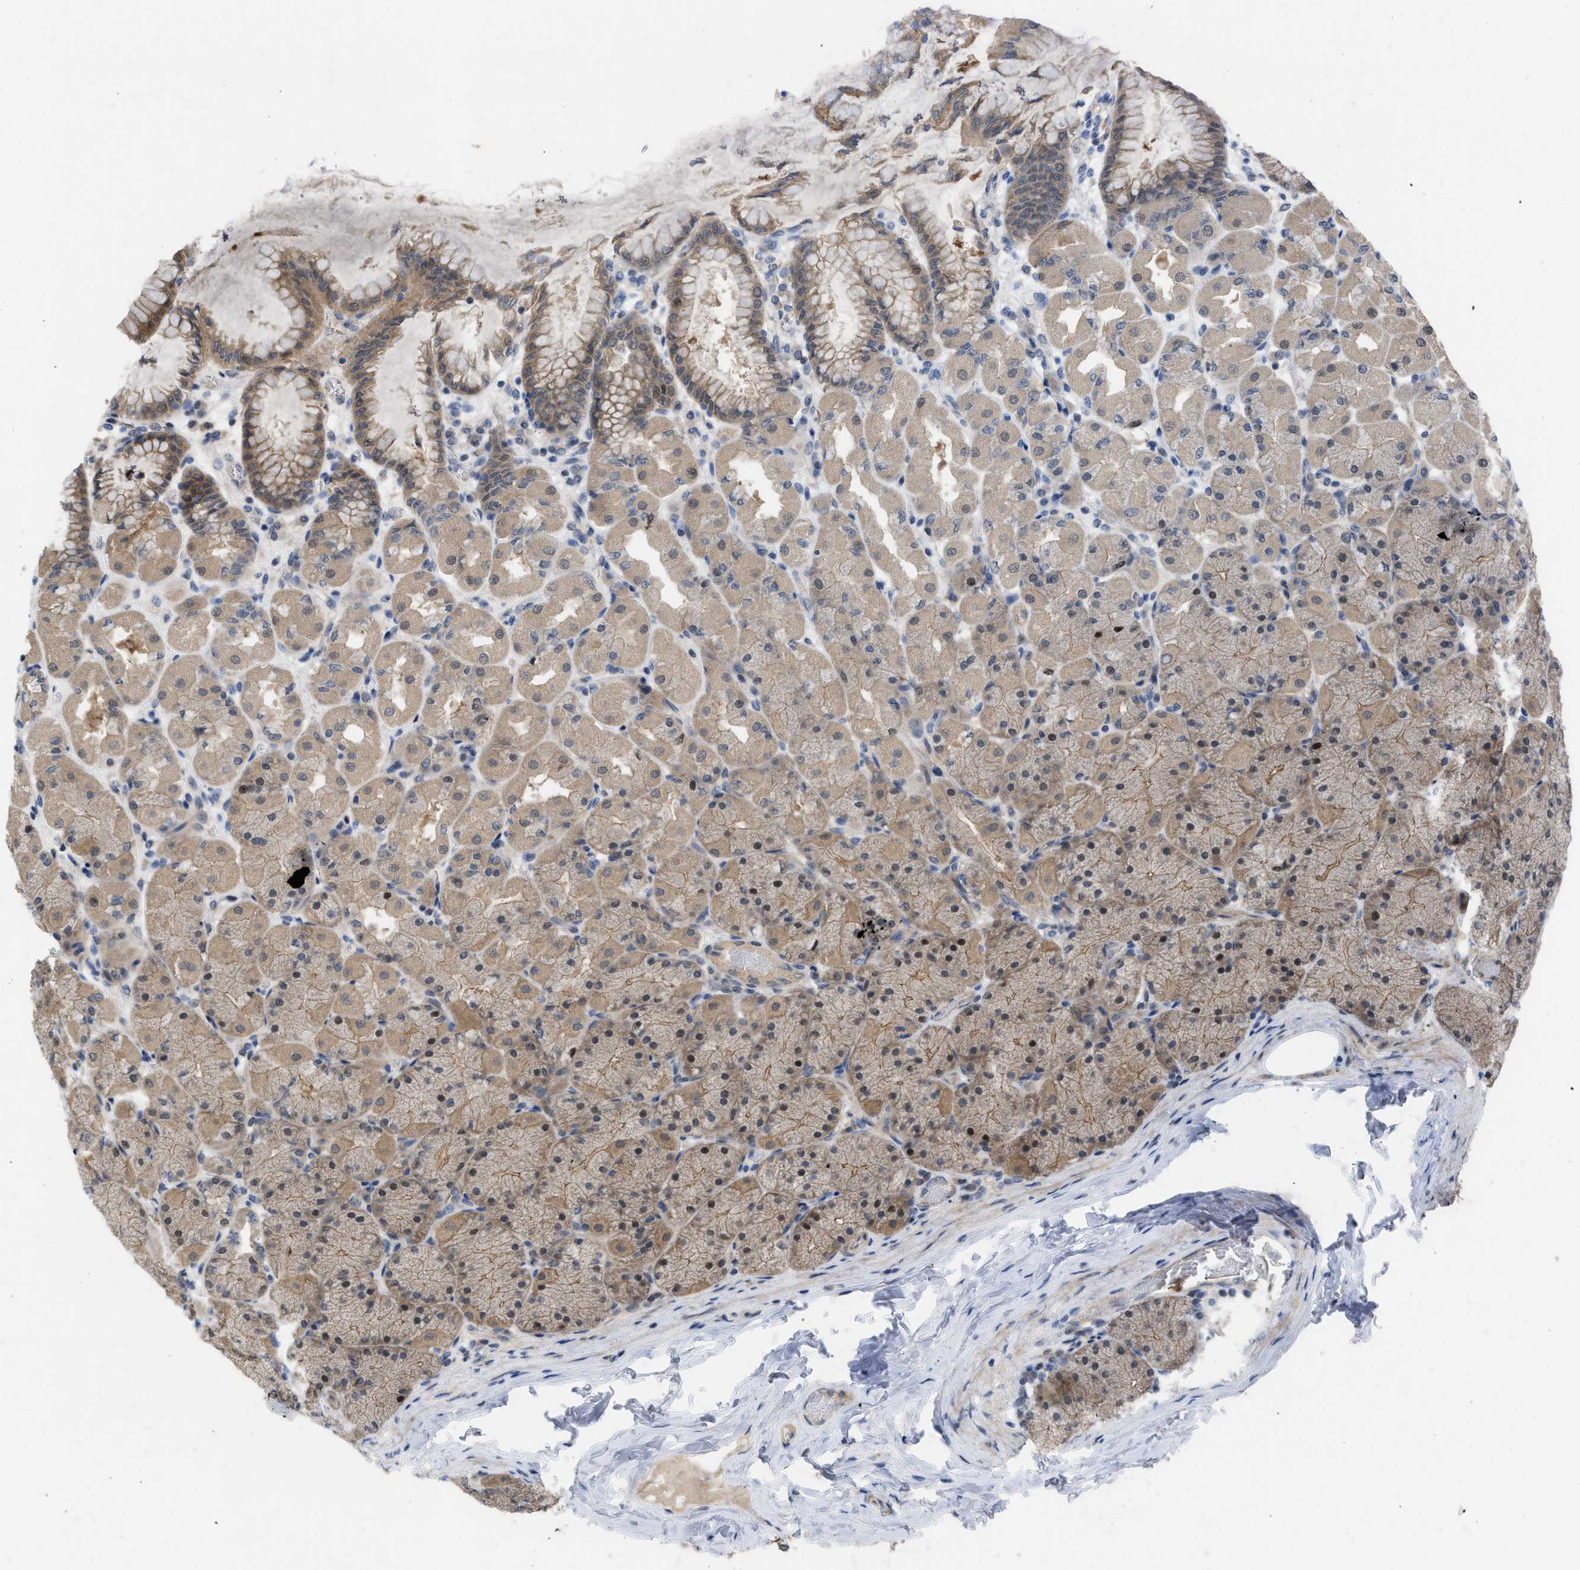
{"staining": {"intensity": "moderate", "quantity": ">75%", "location": "cytoplasmic/membranous"}, "tissue": "stomach", "cell_type": "Glandular cells", "image_type": "normal", "snomed": [{"axis": "morphology", "description": "Normal tissue, NOS"}, {"axis": "topography", "description": "Stomach, upper"}], "caption": "DAB immunohistochemical staining of normal human stomach shows moderate cytoplasmic/membranous protein expression in about >75% of glandular cells.", "gene": "LDAF1", "patient": {"sex": "female", "age": 56}}